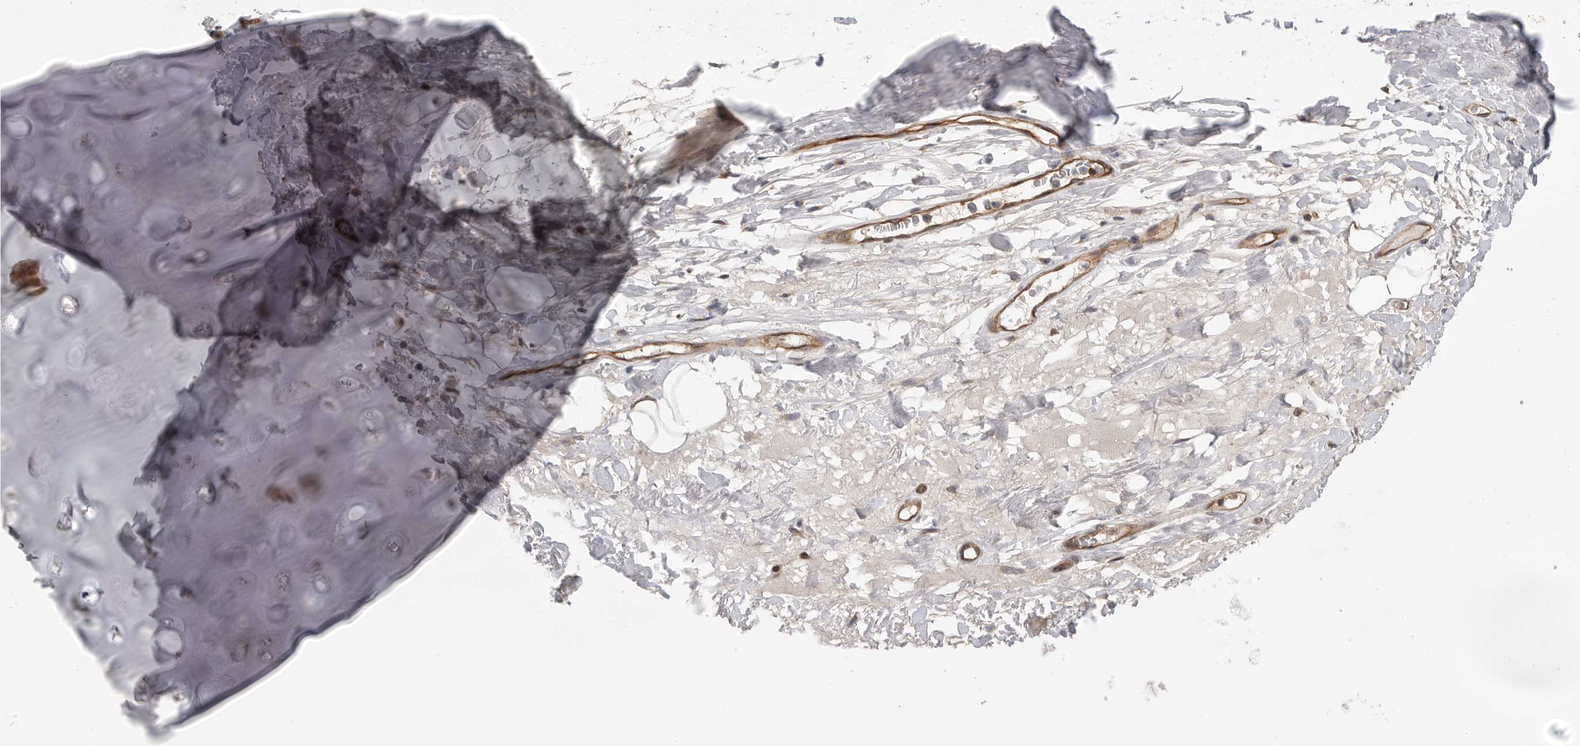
{"staining": {"intensity": "negative", "quantity": "none", "location": "none"}, "tissue": "adipose tissue", "cell_type": "Adipocytes", "image_type": "normal", "snomed": [{"axis": "morphology", "description": "Normal tissue, NOS"}, {"axis": "topography", "description": "Cartilage tissue"}], "caption": "DAB (3,3'-diaminobenzidine) immunohistochemical staining of benign human adipose tissue displays no significant positivity in adipocytes. (IHC, brightfield microscopy, high magnification).", "gene": "PRKCH", "patient": {"sex": "female", "age": 63}}